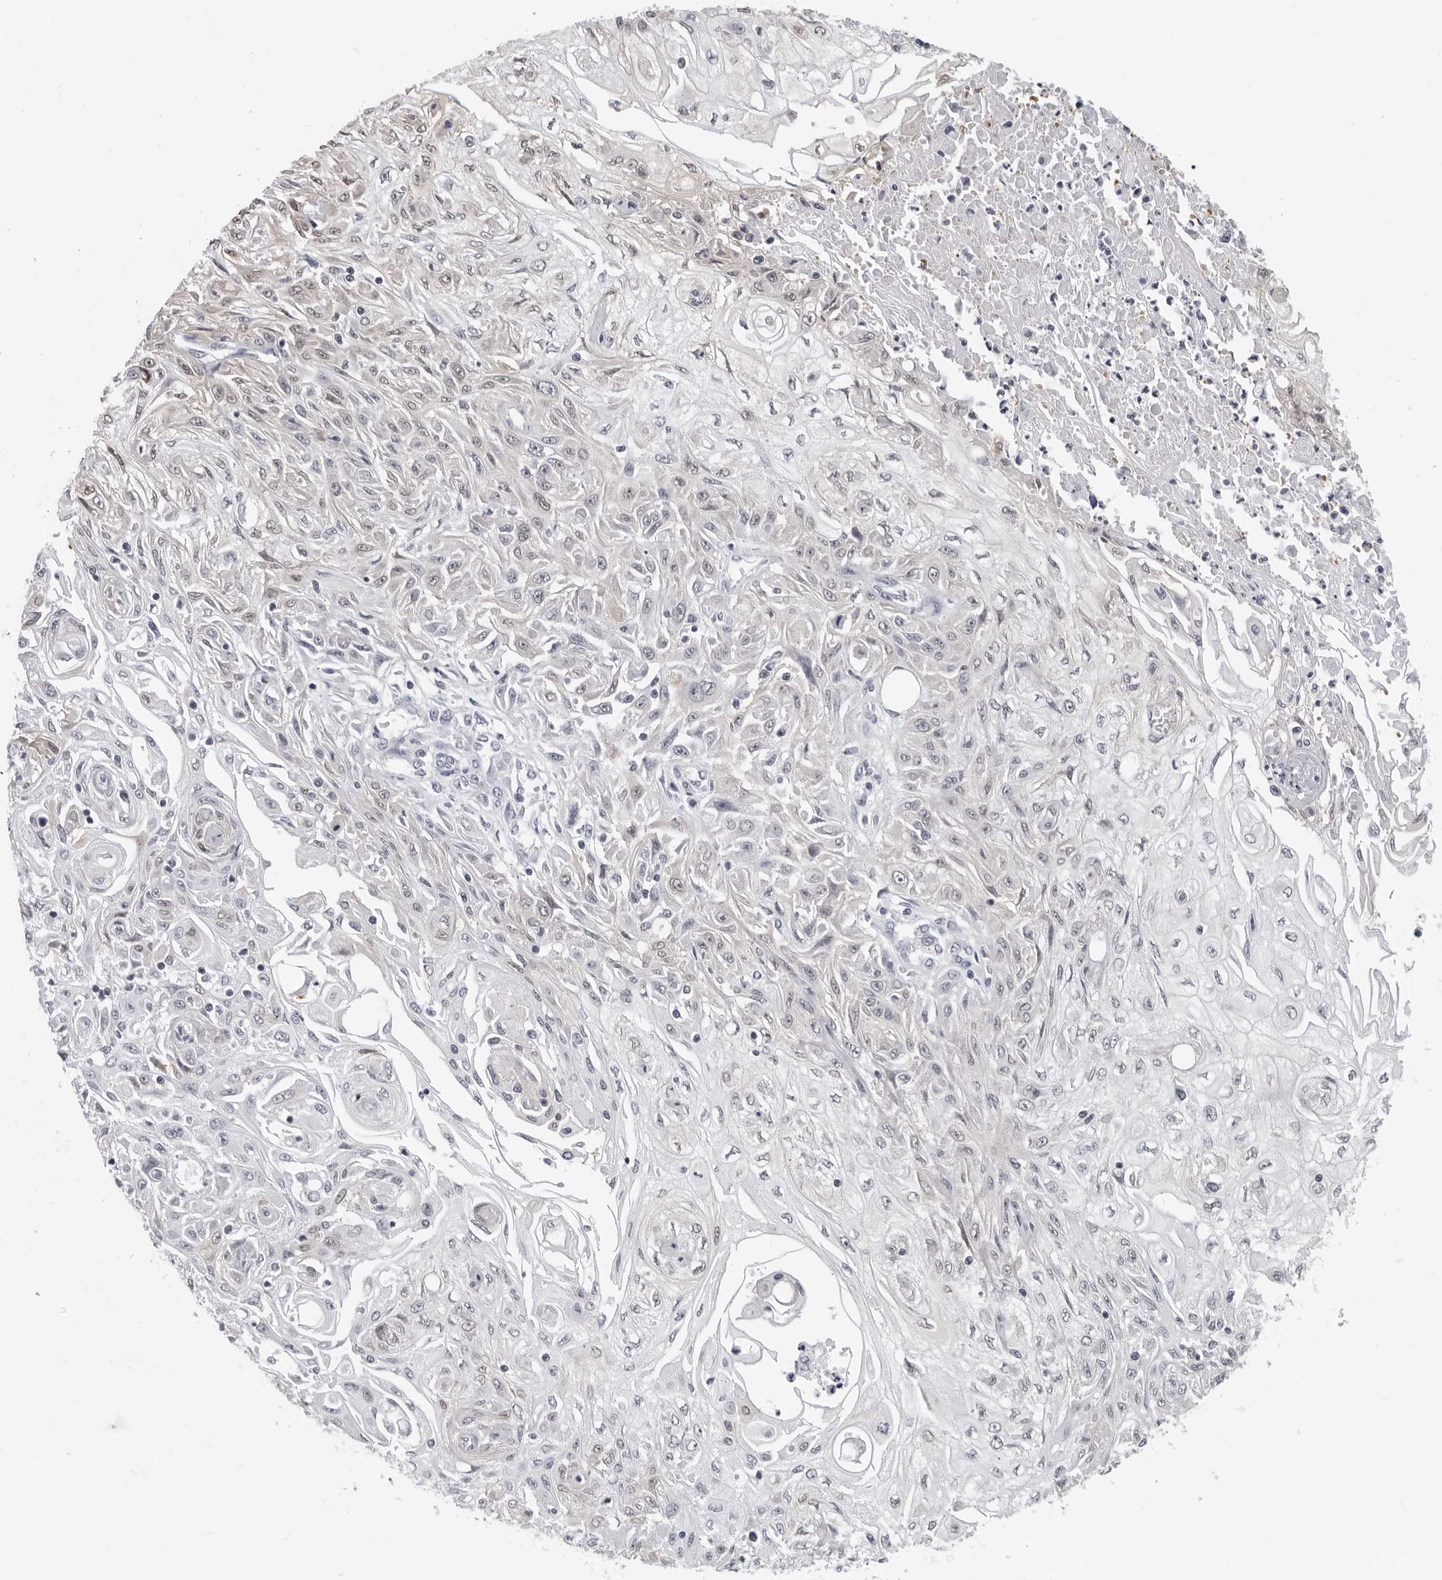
{"staining": {"intensity": "negative", "quantity": "none", "location": "none"}, "tissue": "skin cancer", "cell_type": "Tumor cells", "image_type": "cancer", "snomed": [{"axis": "morphology", "description": "Squamous cell carcinoma, NOS"}, {"axis": "morphology", "description": "Squamous cell carcinoma, metastatic, NOS"}, {"axis": "topography", "description": "Skin"}, {"axis": "topography", "description": "Lymph node"}], "caption": "This is an immunohistochemistry micrograph of human skin cancer (squamous cell carcinoma). There is no positivity in tumor cells.", "gene": "CCDC28B", "patient": {"sex": "male", "age": 75}}